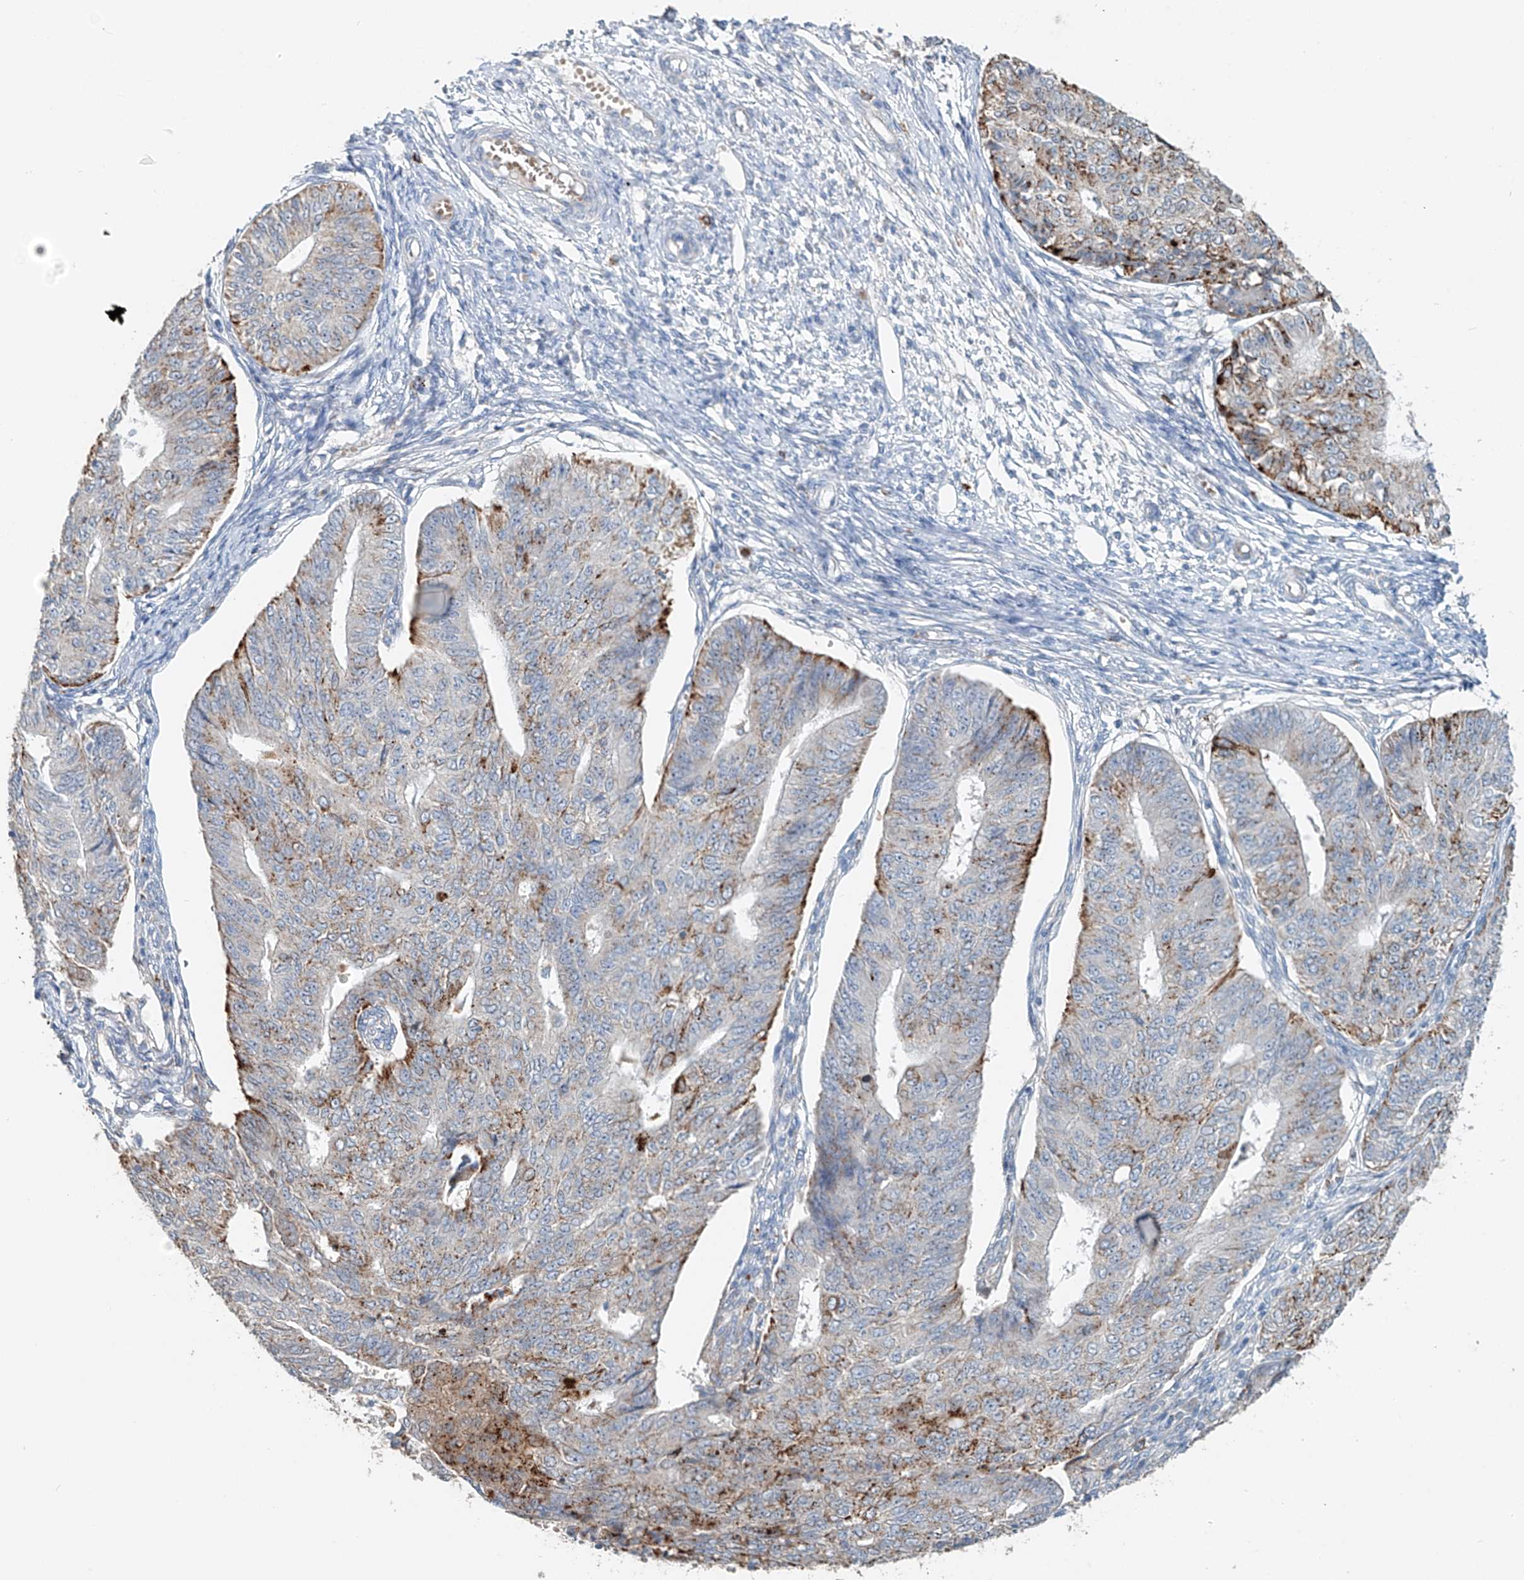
{"staining": {"intensity": "moderate", "quantity": "25%-75%", "location": "cytoplasmic/membranous"}, "tissue": "endometrial cancer", "cell_type": "Tumor cells", "image_type": "cancer", "snomed": [{"axis": "morphology", "description": "Adenocarcinoma, NOS"}, {"axis": "topography", "description": "Endometrium"}], "caption": "Immunohistochemistry staining of adenocarcinoma (endometrial), which reveals medium levels of moderate cytoplasmic/membranous expression in about 25%-75% of tumor cells indicating moderate cytoplasmic/membranous protein staining. The staining was performed using DAB (3,3'-diaminobenzidine) (brown) for protein detection and nuclei were counterstained in hematoxylin (blue).", "gene": "TRIM47", "patient": {"sex": "female", "age": 32}}